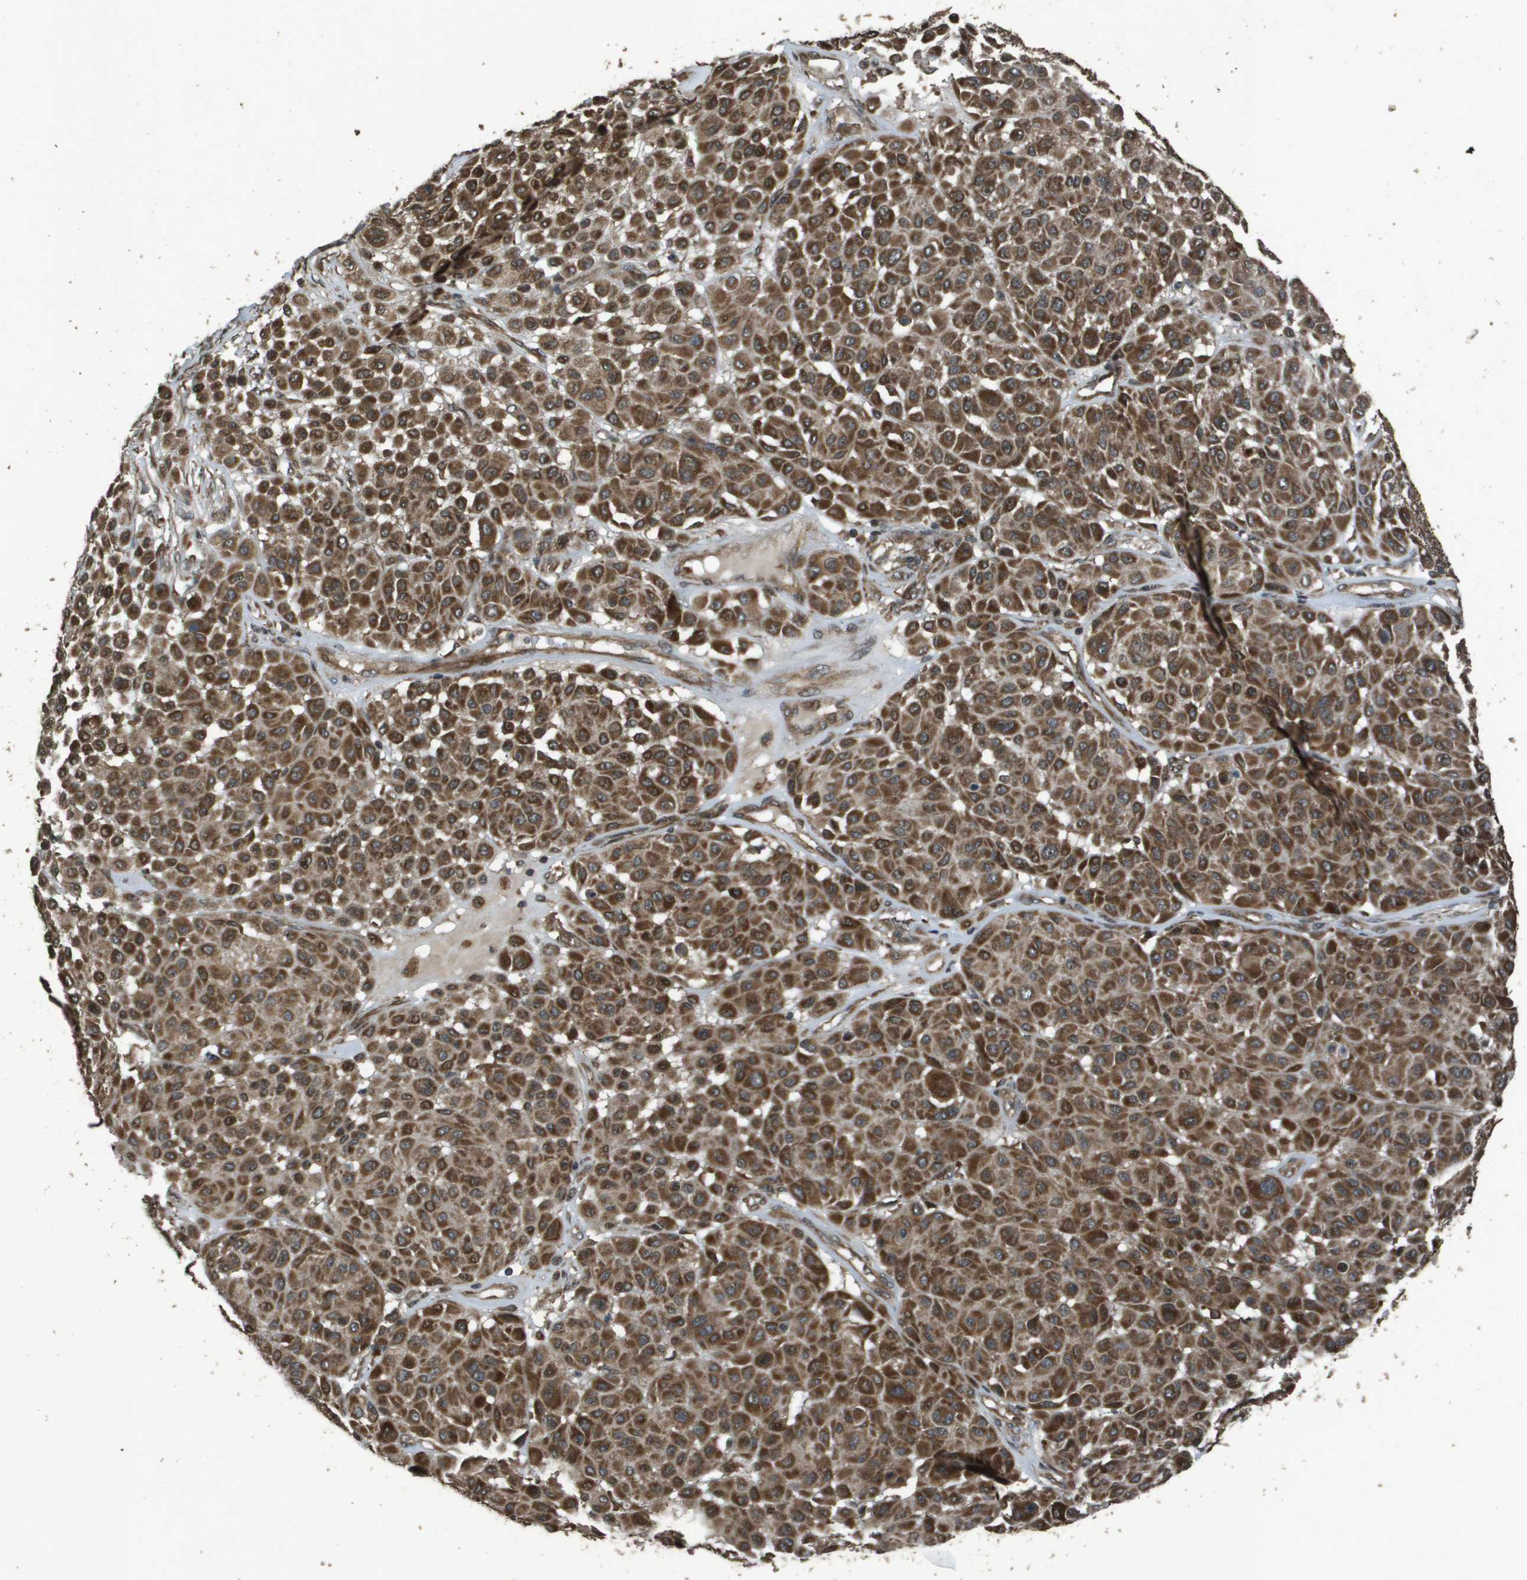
{"staining": {"intensity": "moderate", "quantity": ">75%", "location": "cytoplasmic/membranous"}, "tissue": "melanoma", "cell_type": "Tumor cells", "image_type": "cancer", "snomed": [{"axis": "morphology", "description": "Malignant melanoma, Metastatic site"}, {"axis": "topography", "description": "Soft tissue"}], "caption": "Human melanoma stained with a brown dye shows moderate cytoplasmic/membranous positive expression in about >75% of tumor cells.", "gene": "FIG4", "patient": {"sex": "male", "age": 41}}